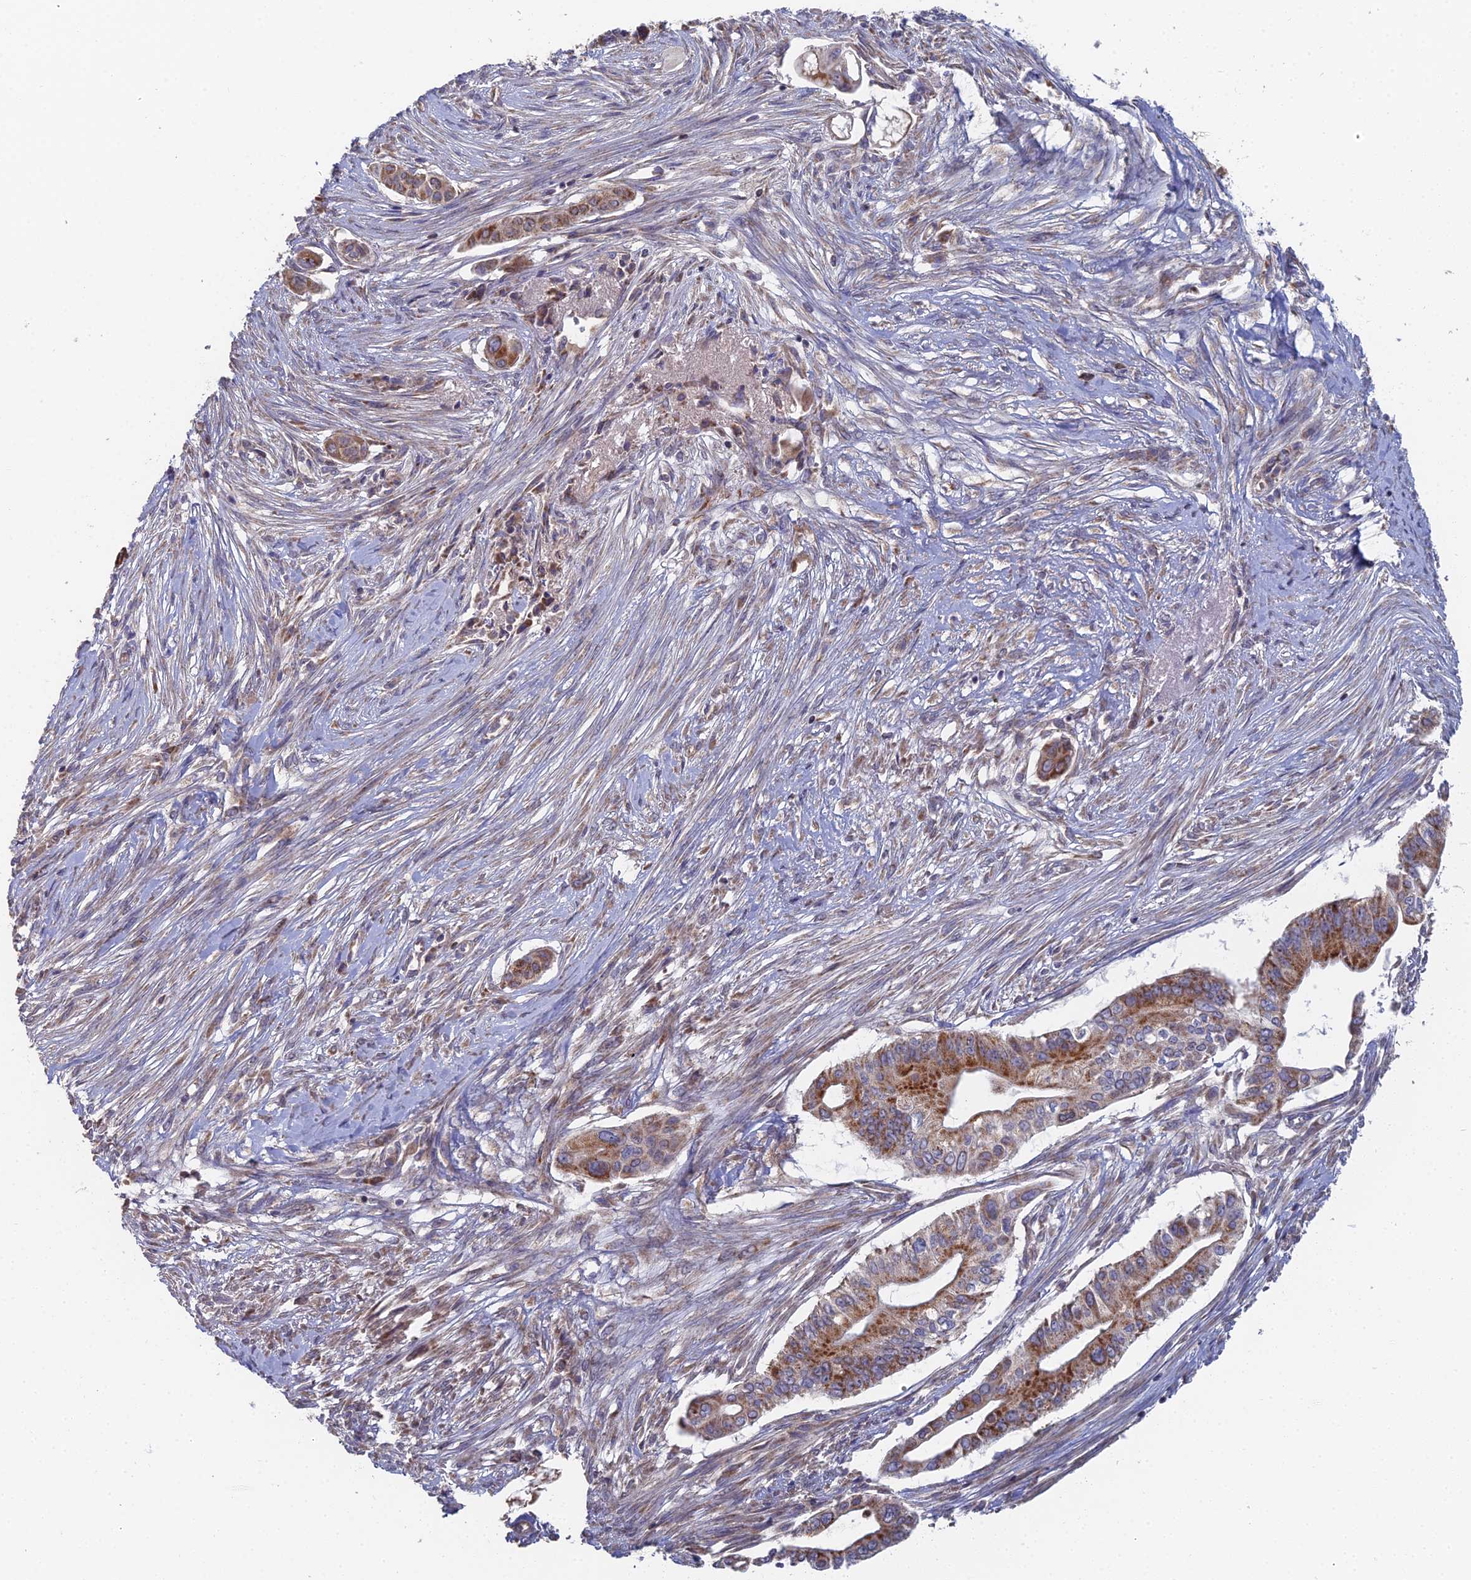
{"staining": {"intensity": "moderate", "quantity": "25%-75%", "location": "cytoplasmic/membranous"}, "tissue": "pancreatic cancer", "cell_type": "Tumor cells", "image_type": "cancer", "snomed": [{"axis": "morphology", "description": "Adenocarcinoma, NOS"}, {"axis": "topography", "description": "Pancreas"}], "caption": "Immunohistochemical staining of human pancreatic cancer (adenocarcinoma) displays medium levels of moderate cytoplasmic/membranous staining in approximately 25%-75% of tumor cells.", "gene": "ECSIT", "patient": {"sex": "male", "age": 68}}